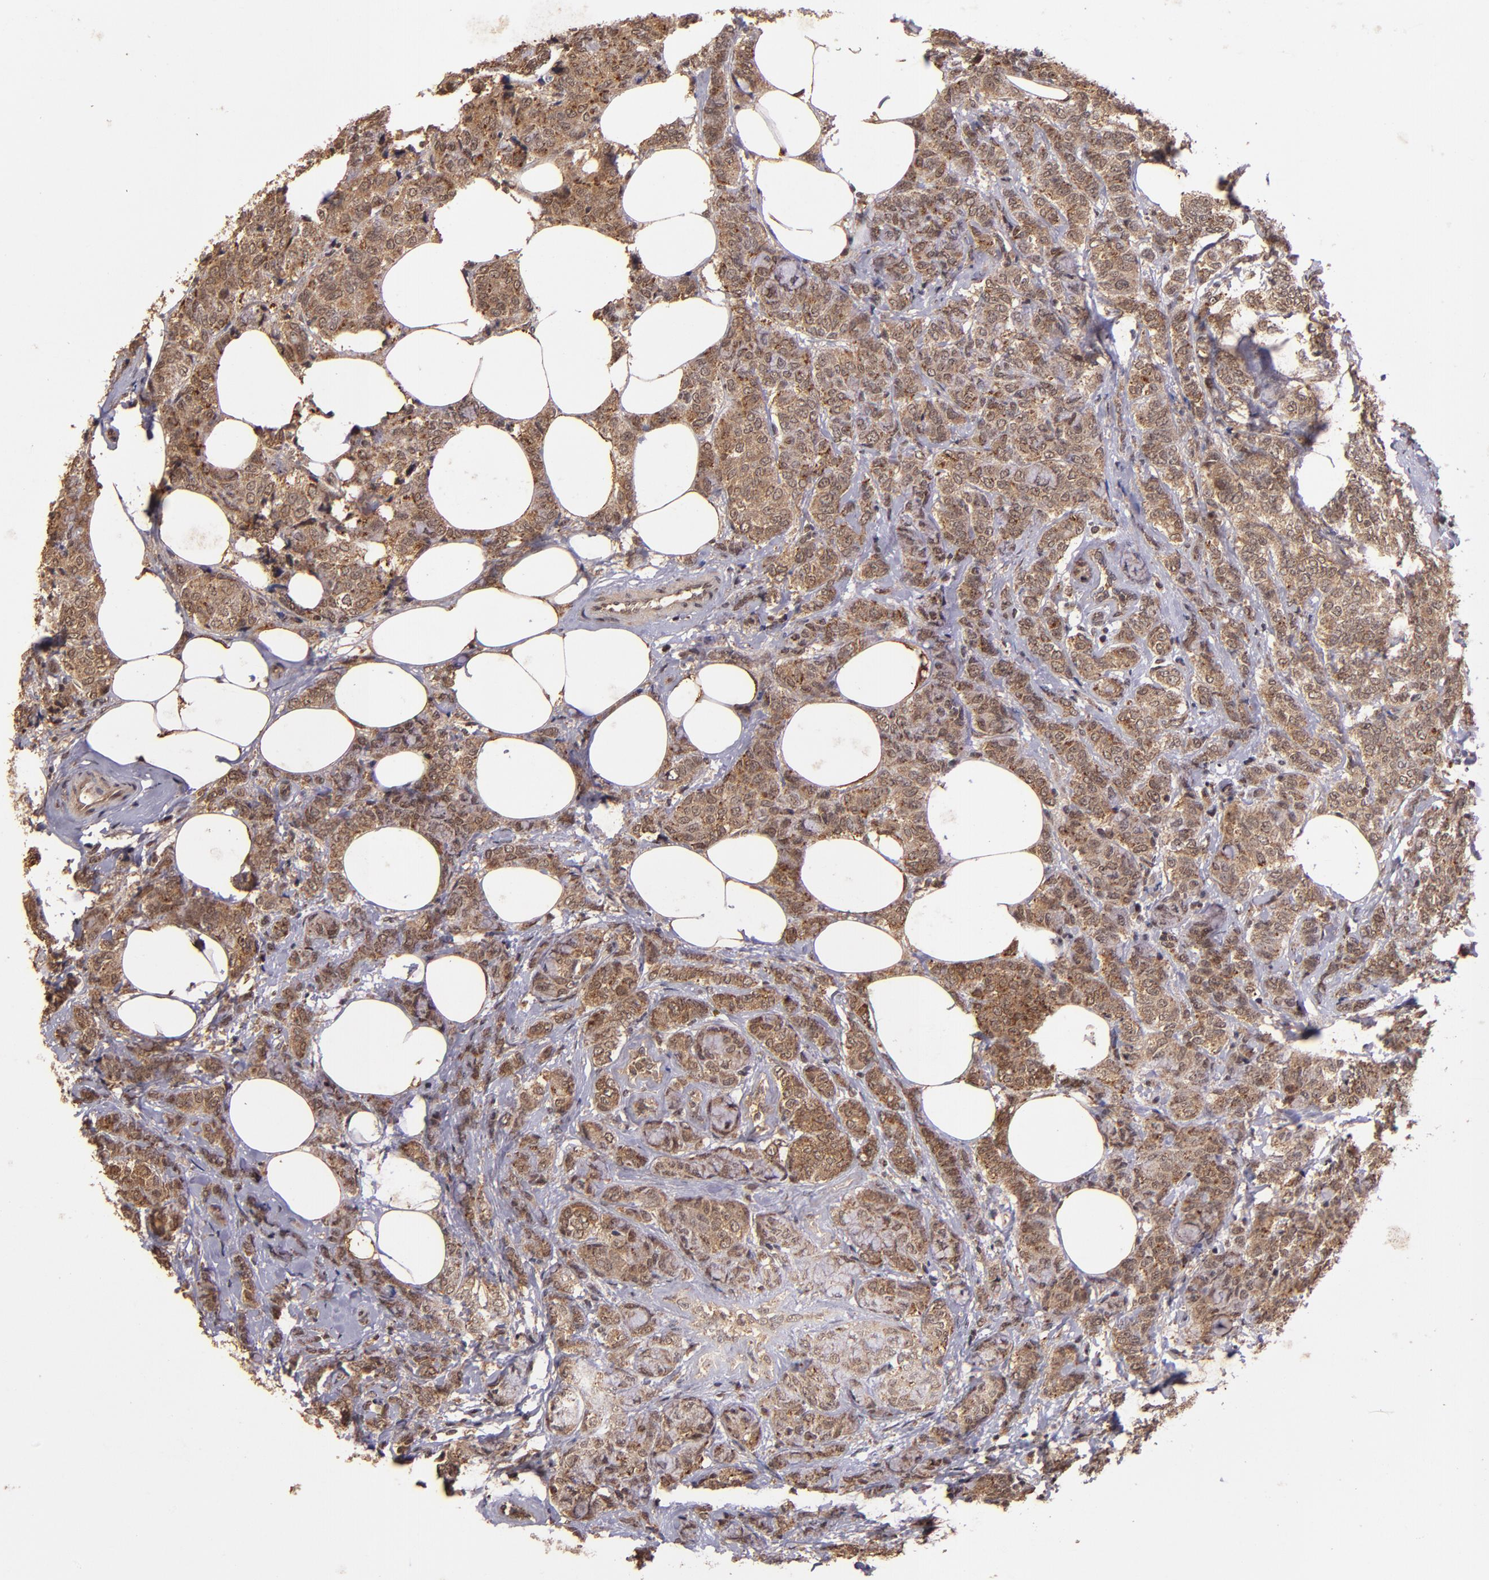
{"staining": {"intensity": "moderate", "quantity": ">75%", "location": "cytoplasmic/membranous"}, "tissue": "breast cancer", "cell_type": "Tumor cells", "image_type": "cancer", "snomed": [{"axis": "morphology", "description": "Lobular carcinoma"}, {"axis": "topography", "description": "Breast"}], "caption": "An image showing moderate cytoplasmic/membranous staining in about >75% of tumor cells in breast lobular carcinoma, as visualized by brown immunohistochemical staining.", "gene": "RIOK3", "patient": {"sex": "female", "age": 60}}